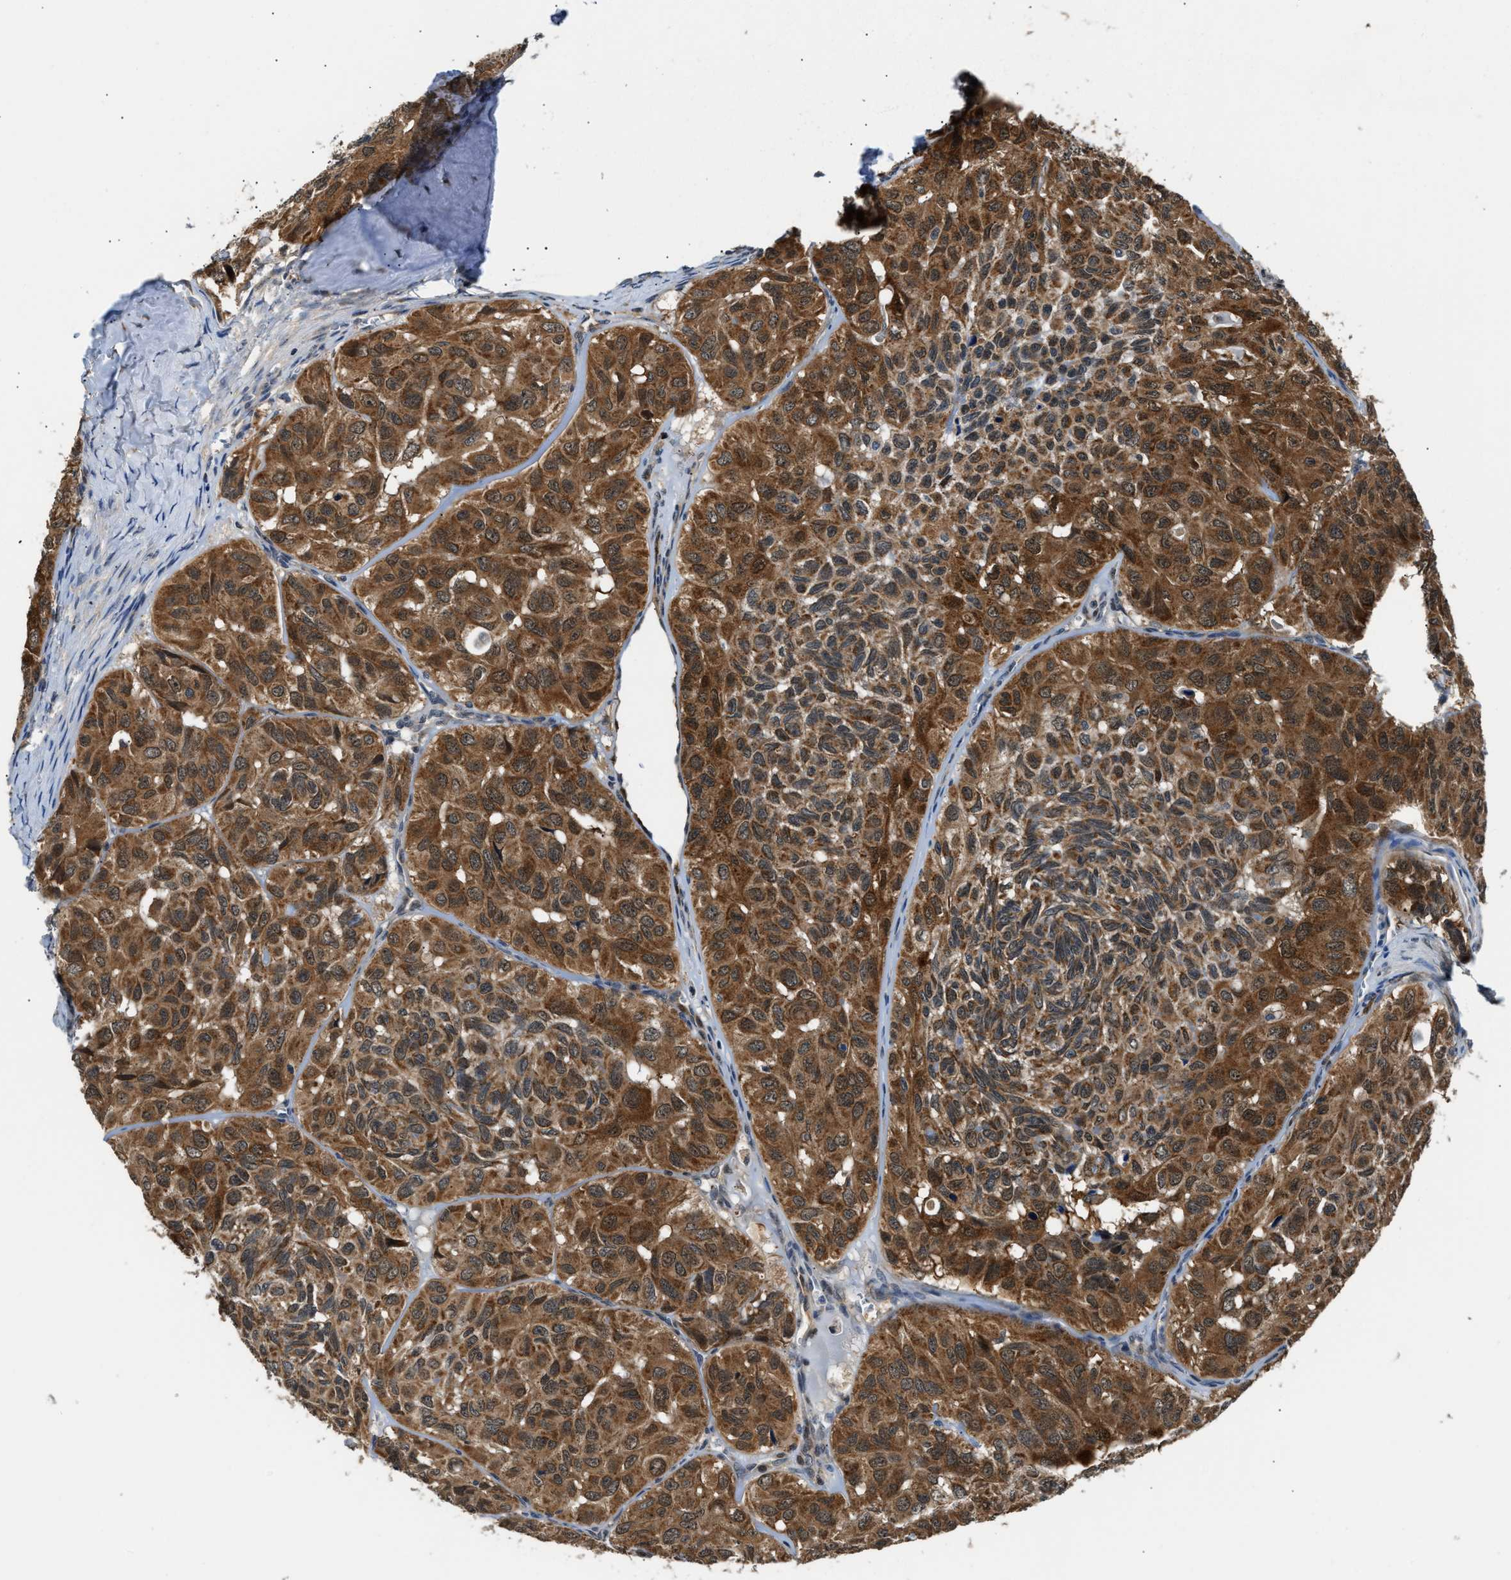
{"staining": {"intensity": "moderate", "quantity": ">75%", "location": "cytoplasmic/membranous"}, "tissue": "head and neck cancer", "cell_type": "Tumor cells", "image_type": "cancer", "snomed": [{"axis": "morphology", "description": "Adenocarcinoma, NOS"}, {"axis": "topography", "description": "Salivary gland, NOS"}, {"axis": "topography", "description": "Head-Neck"}], "caption": "A medium amount of moderate cytoplasmic/membranous staining is seen in about >75% of tumor cells in head and neck cancer (adenocarcinoma) tissue. (Brightfield microscopy of DAB IHC at high magnification).", "gene": "PPA1", "patient": {"sex": "female", "age": 76}}